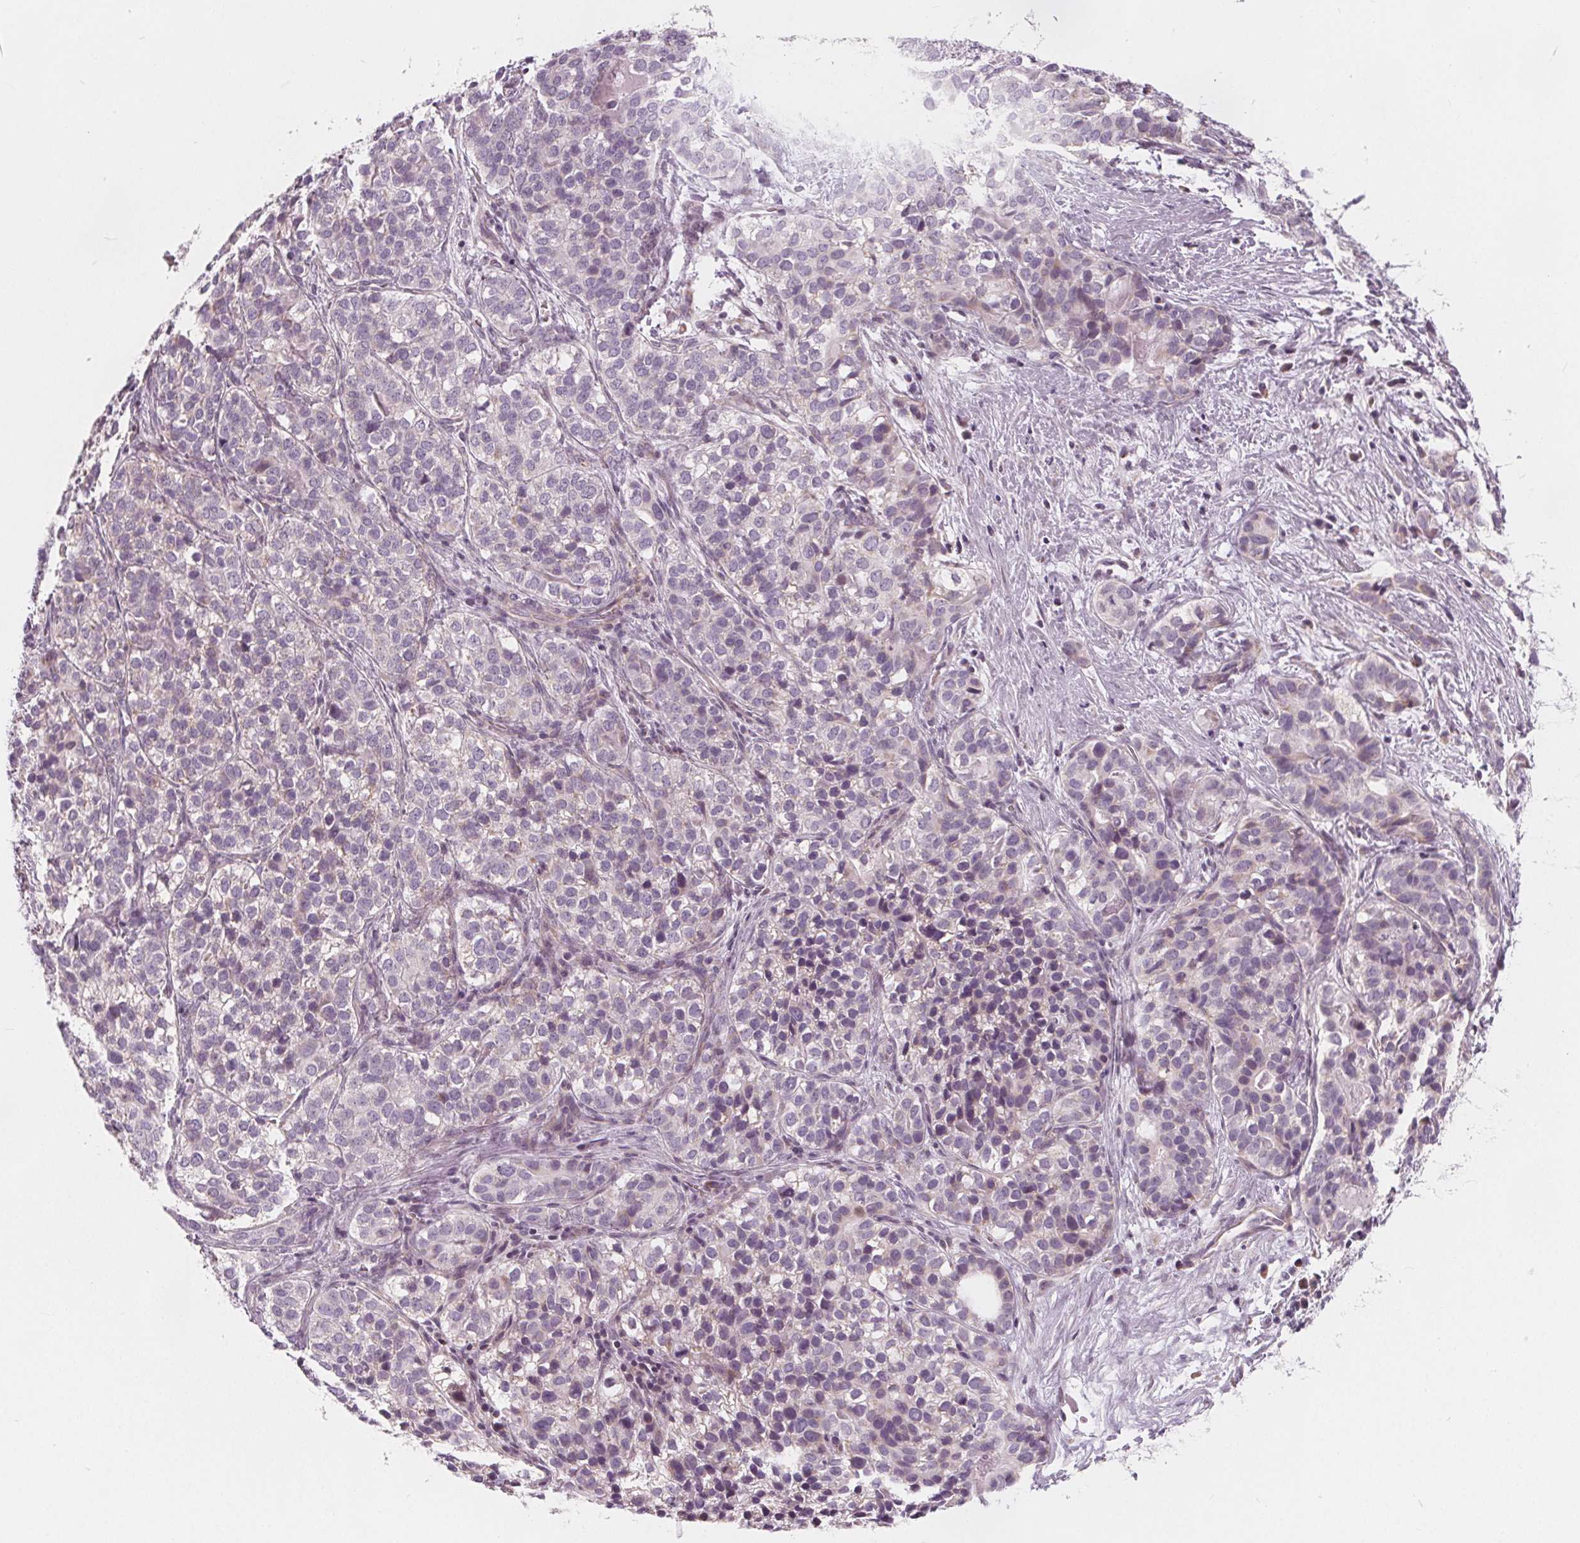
{"staining": {"intensity": "negative", "quantity": "none", "location": "none"}, "tissue": "liver cancer", "cell_type": "Tumor cells", "image_type": "cancer", "snomed": [{"axis": "morphology", "description": "Cholangiocarcinoma"}, {"axis": "topography", "description": "Liver"}], "caption": "The histopathology image shows no staining of tumor cells in cholangiocarcinoma (liver). (DAB (3,3'-diaminobenzidine) IHC, high magnification).", "gene": "NUP210L", "patient": {"sex": "male", "age": 56}}